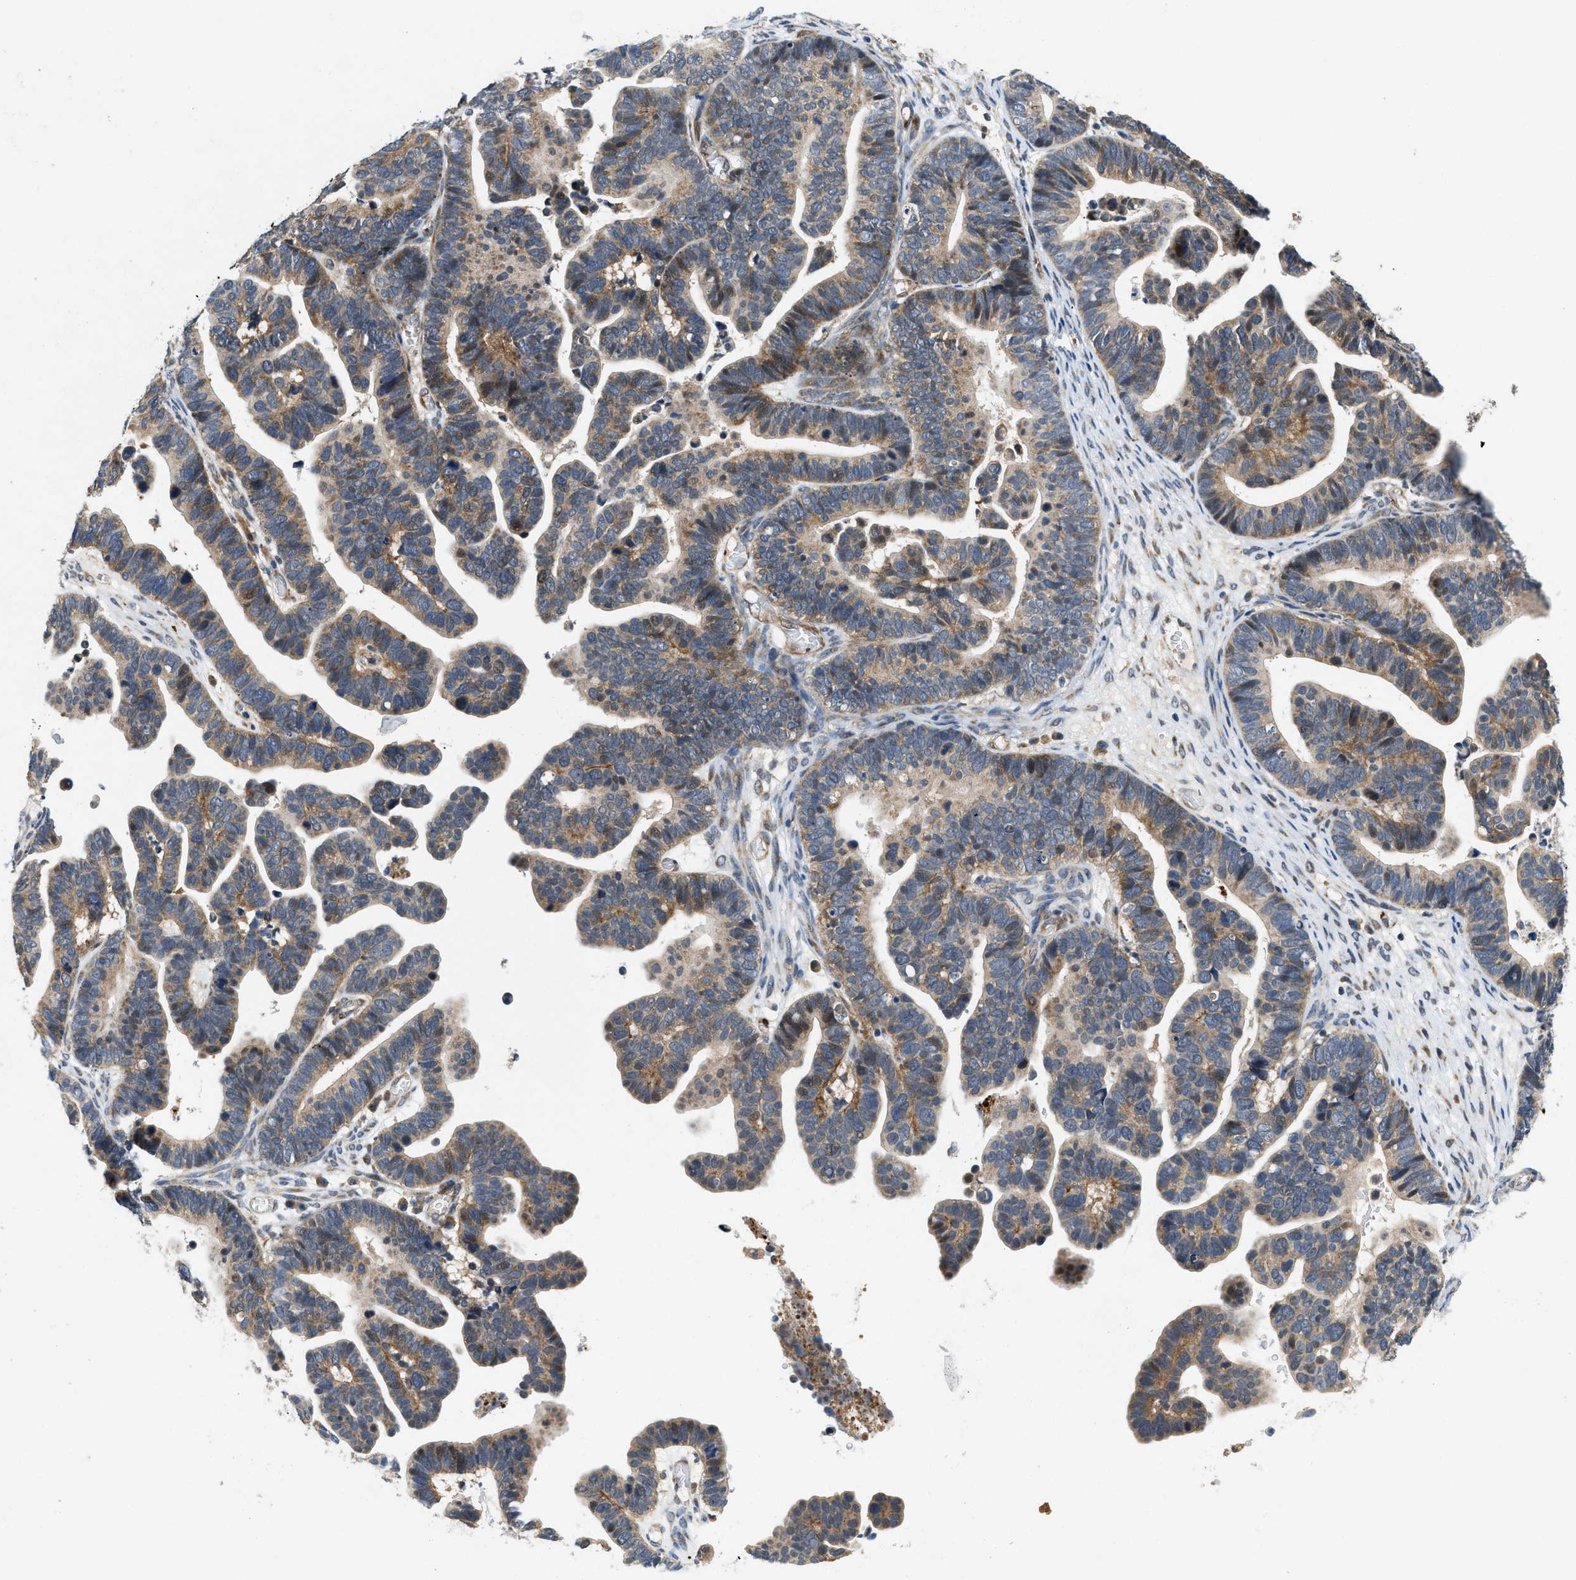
{"staining": {"intensity": "moderate", "quantity": ">75%", "location": "cytoplasmic/membranous"}, "tissue": "ovarian cancer", "cell_type": "Tumor cells", "image_type": "cancer", "snomed": [{"axis": "morphology", "description": "Cystadenocarcinoma, serous, NOS"}, {"axis": "topography", "description": "Ovary"}], "caption": "Brown immunohistochemical staining in serous cystadenocarcinoma (ovarian) shows moderate cytoplasmic/membranous expression in approximately >75% of tumor cells.", "gene": "ZNF599", "patient": {"sex": "female", "age": 56}}